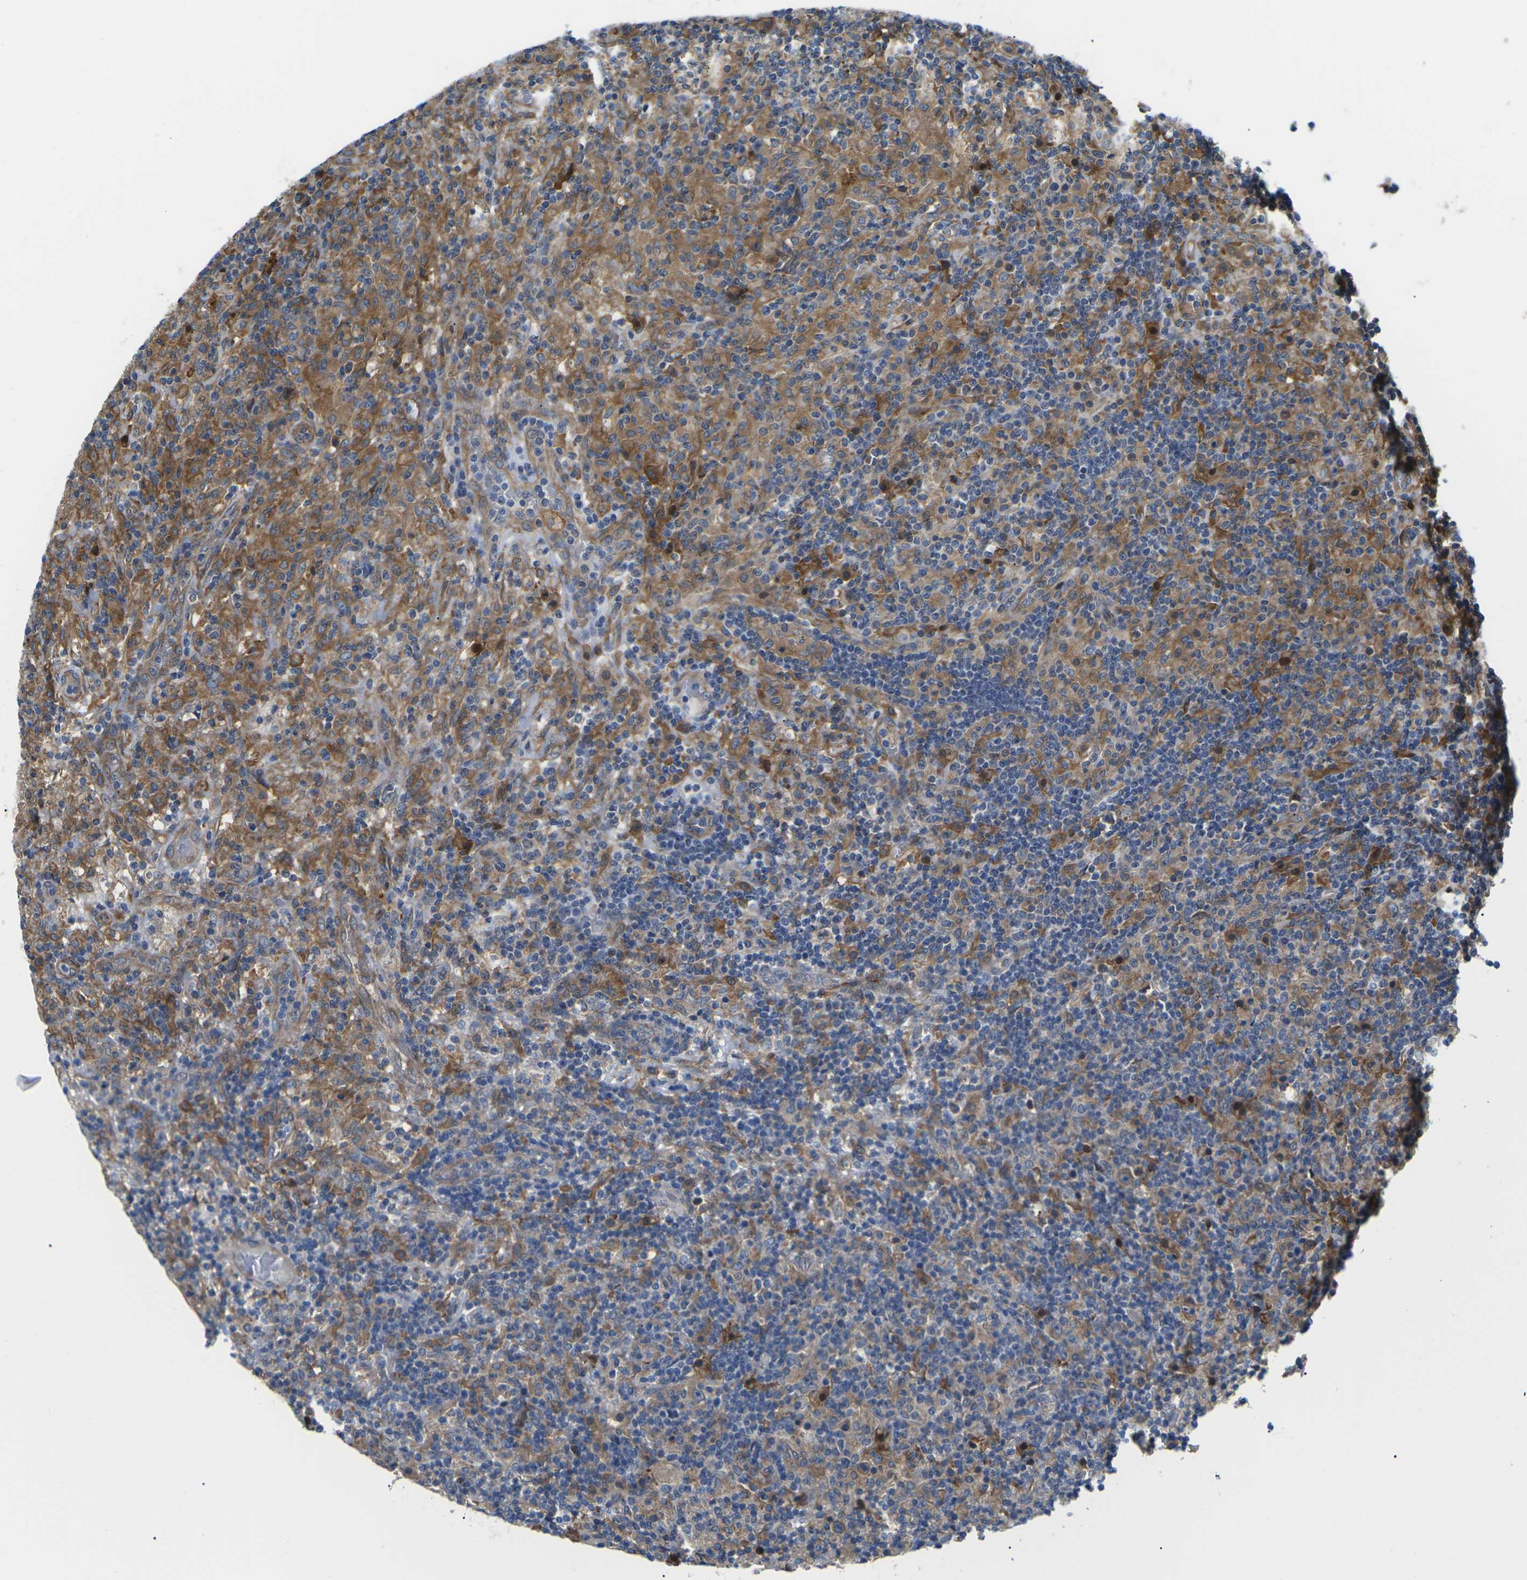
{"staining": {"intensity": "moderate", "quantity": "25%-75%", "location": "cytoplasmic/membranous"}, "tissue": "lymphoma", "cell_type": "Tumor cells", "image_type": "cancer", "snomed": [{"axis": "morphology", "description": "Hodgkin's disease, NOS"}, {"axis": "topography", "description": "Lymph node"}], "caption": "Protein expression analysis of human Hodgkin's disease reveals moderate cytoplasmic/membranous staining in about 25%-75% of tumor cells.", "gene": "TMEFF2", "patient": {"sex": "male", "age": 70}}